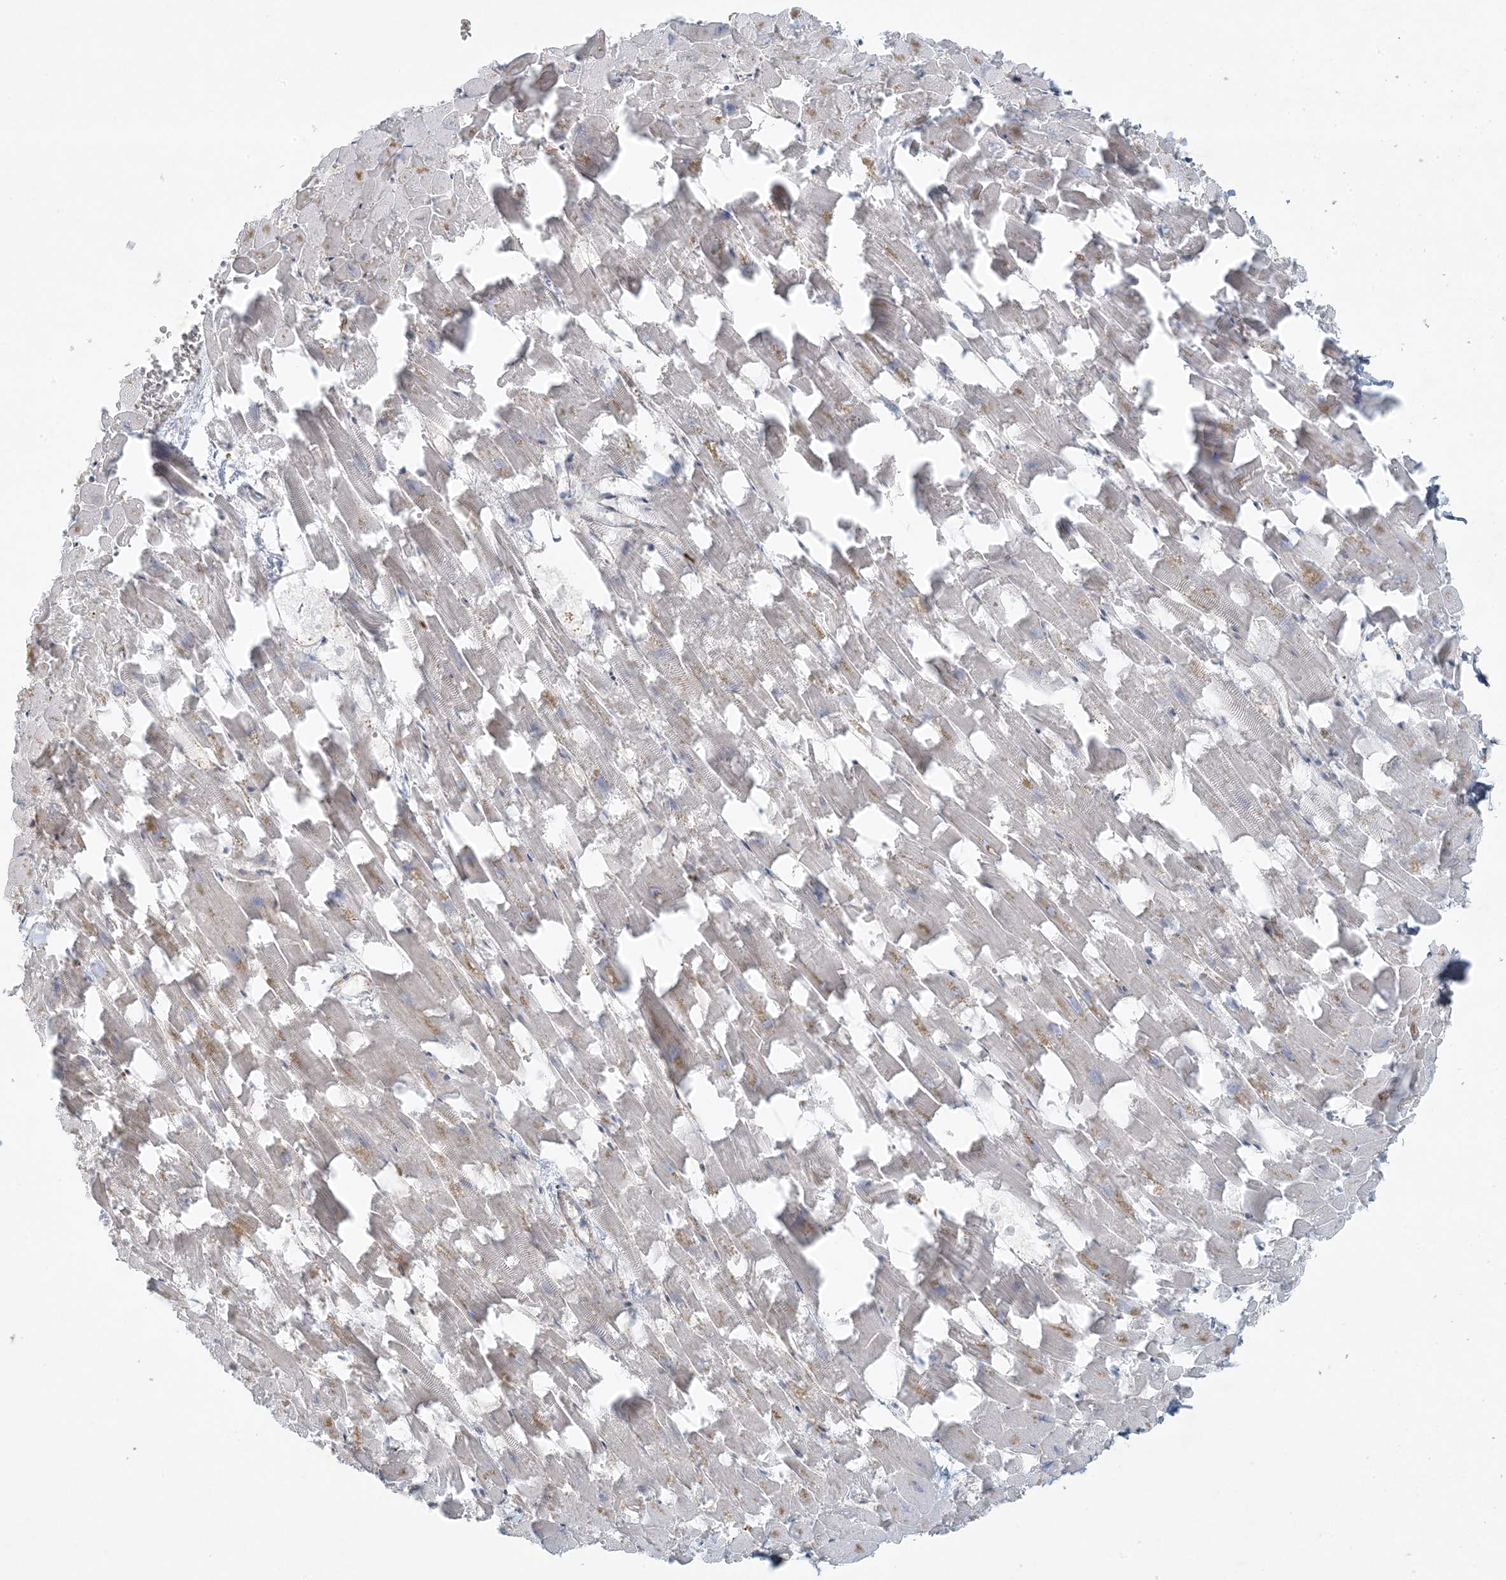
{"staining": {"intensity": "weak", "quantity": ">75%", "location": "cytoplasmic/membranous"}, "tissue": "heart muscle", "cell_type": "Cardiomyocytes", "image_type": "normal", "snomed": [{"axis": "morphology", "description": "Normal tissue, NOS"}, {"axis": "topography", "description": "Heart"}], "caption": "Protein staining of unremarkable heart muscle displays weak cytoplasmic/membranous staining in about >75% of cardiomyocytes.", "gene": "PIK3R4", "patient": {"sex": "female", "age": 64}}